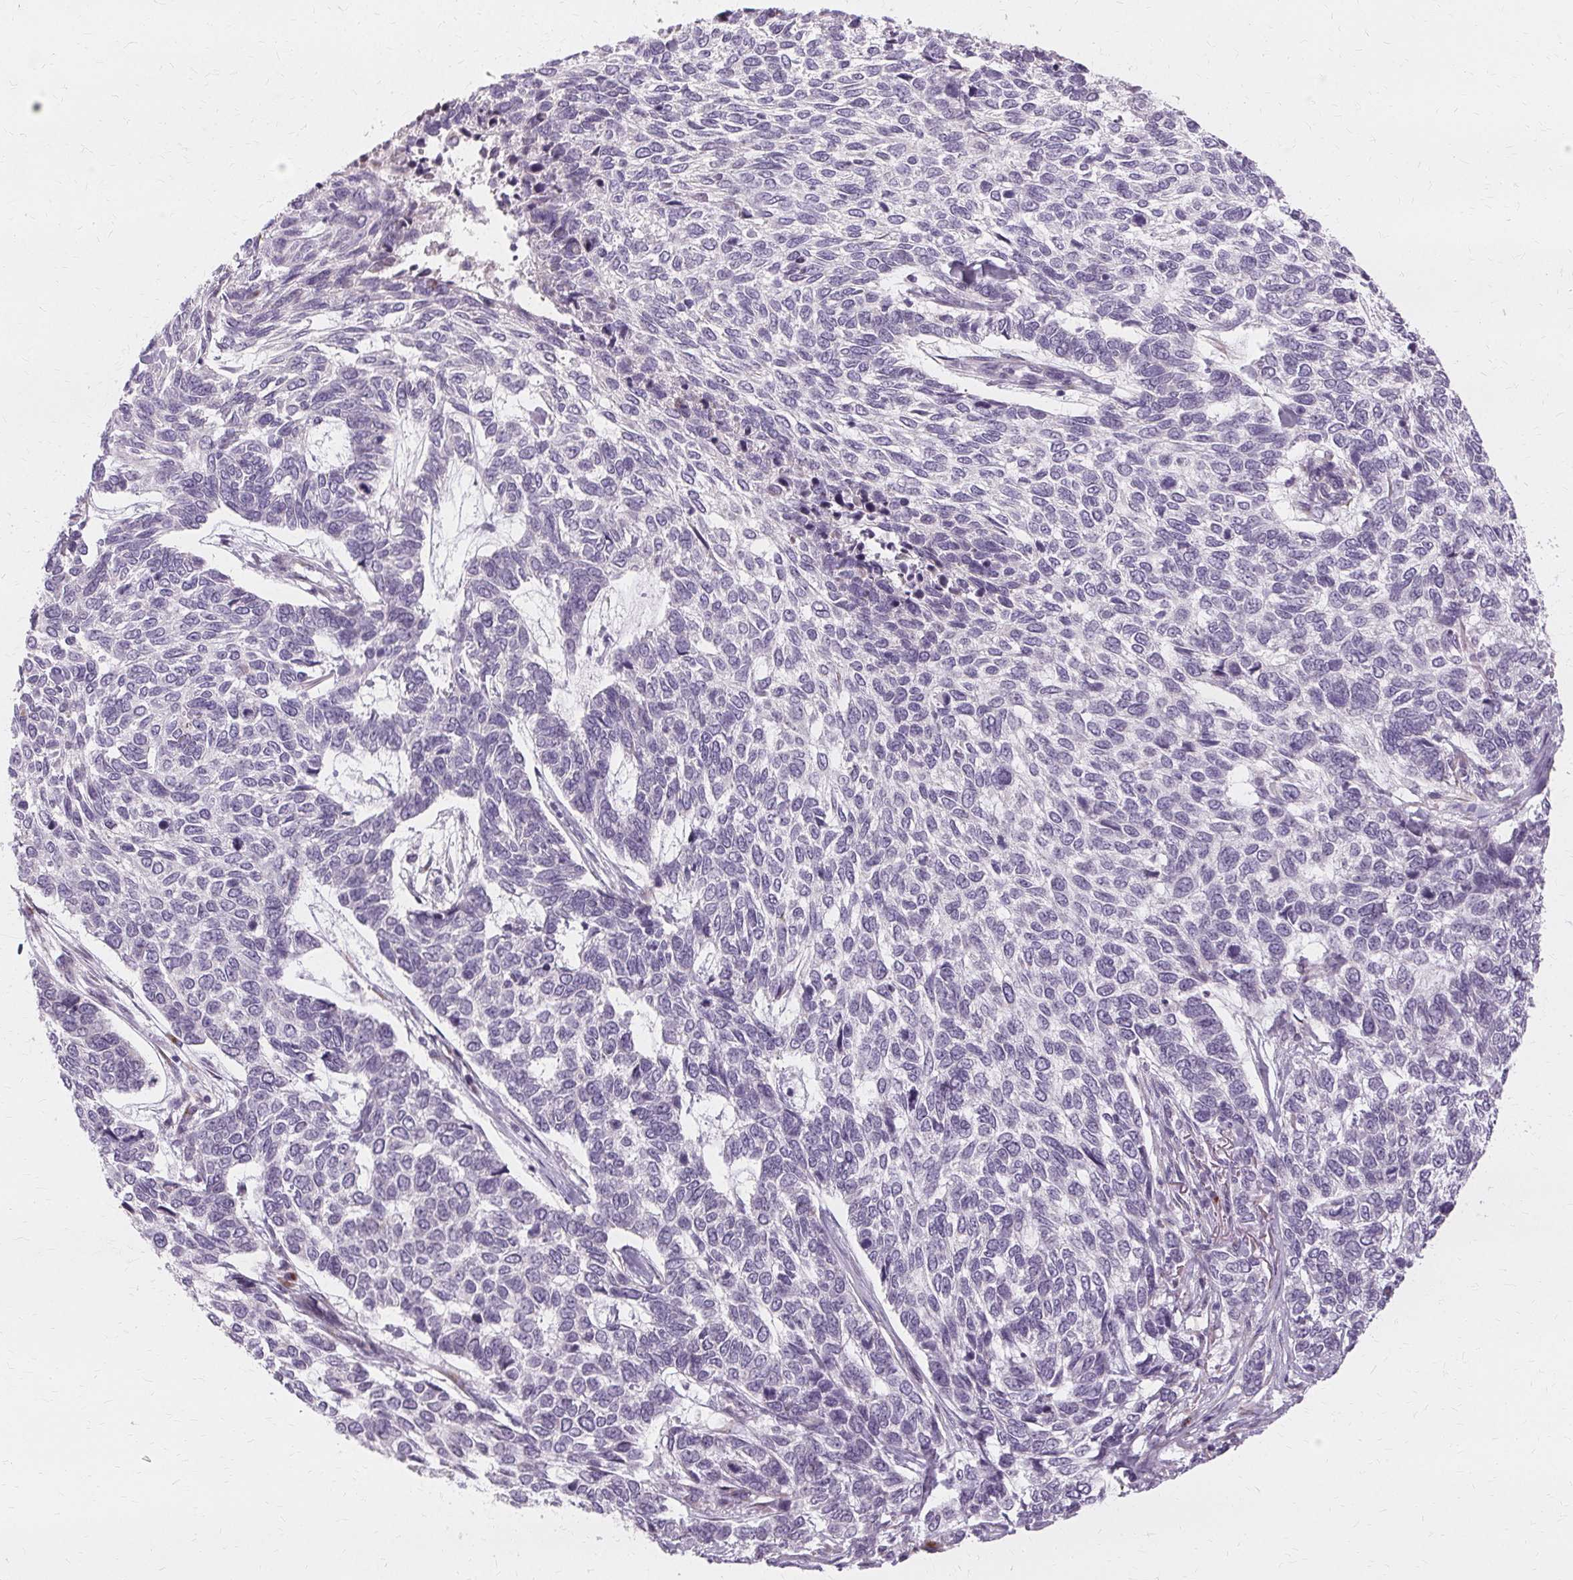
{"staining": {"intensity": "negative", "quantity": "none", "location": "none"}, "tissue": "skin cancer", "cell_type": "Tumor cells", "image_type": "cancer", "snomed": [{"axis": "morphology", "description": "Basal cell carcinoma"}, {"axis": "topography", "description": "Skin"}], "caption": "Human skin cancer stained for a protein using immunohistochemistry shows no positivity in tumor cells.", "gene": "FCRL3", "patient": {"sex": "female", "age": 65}}